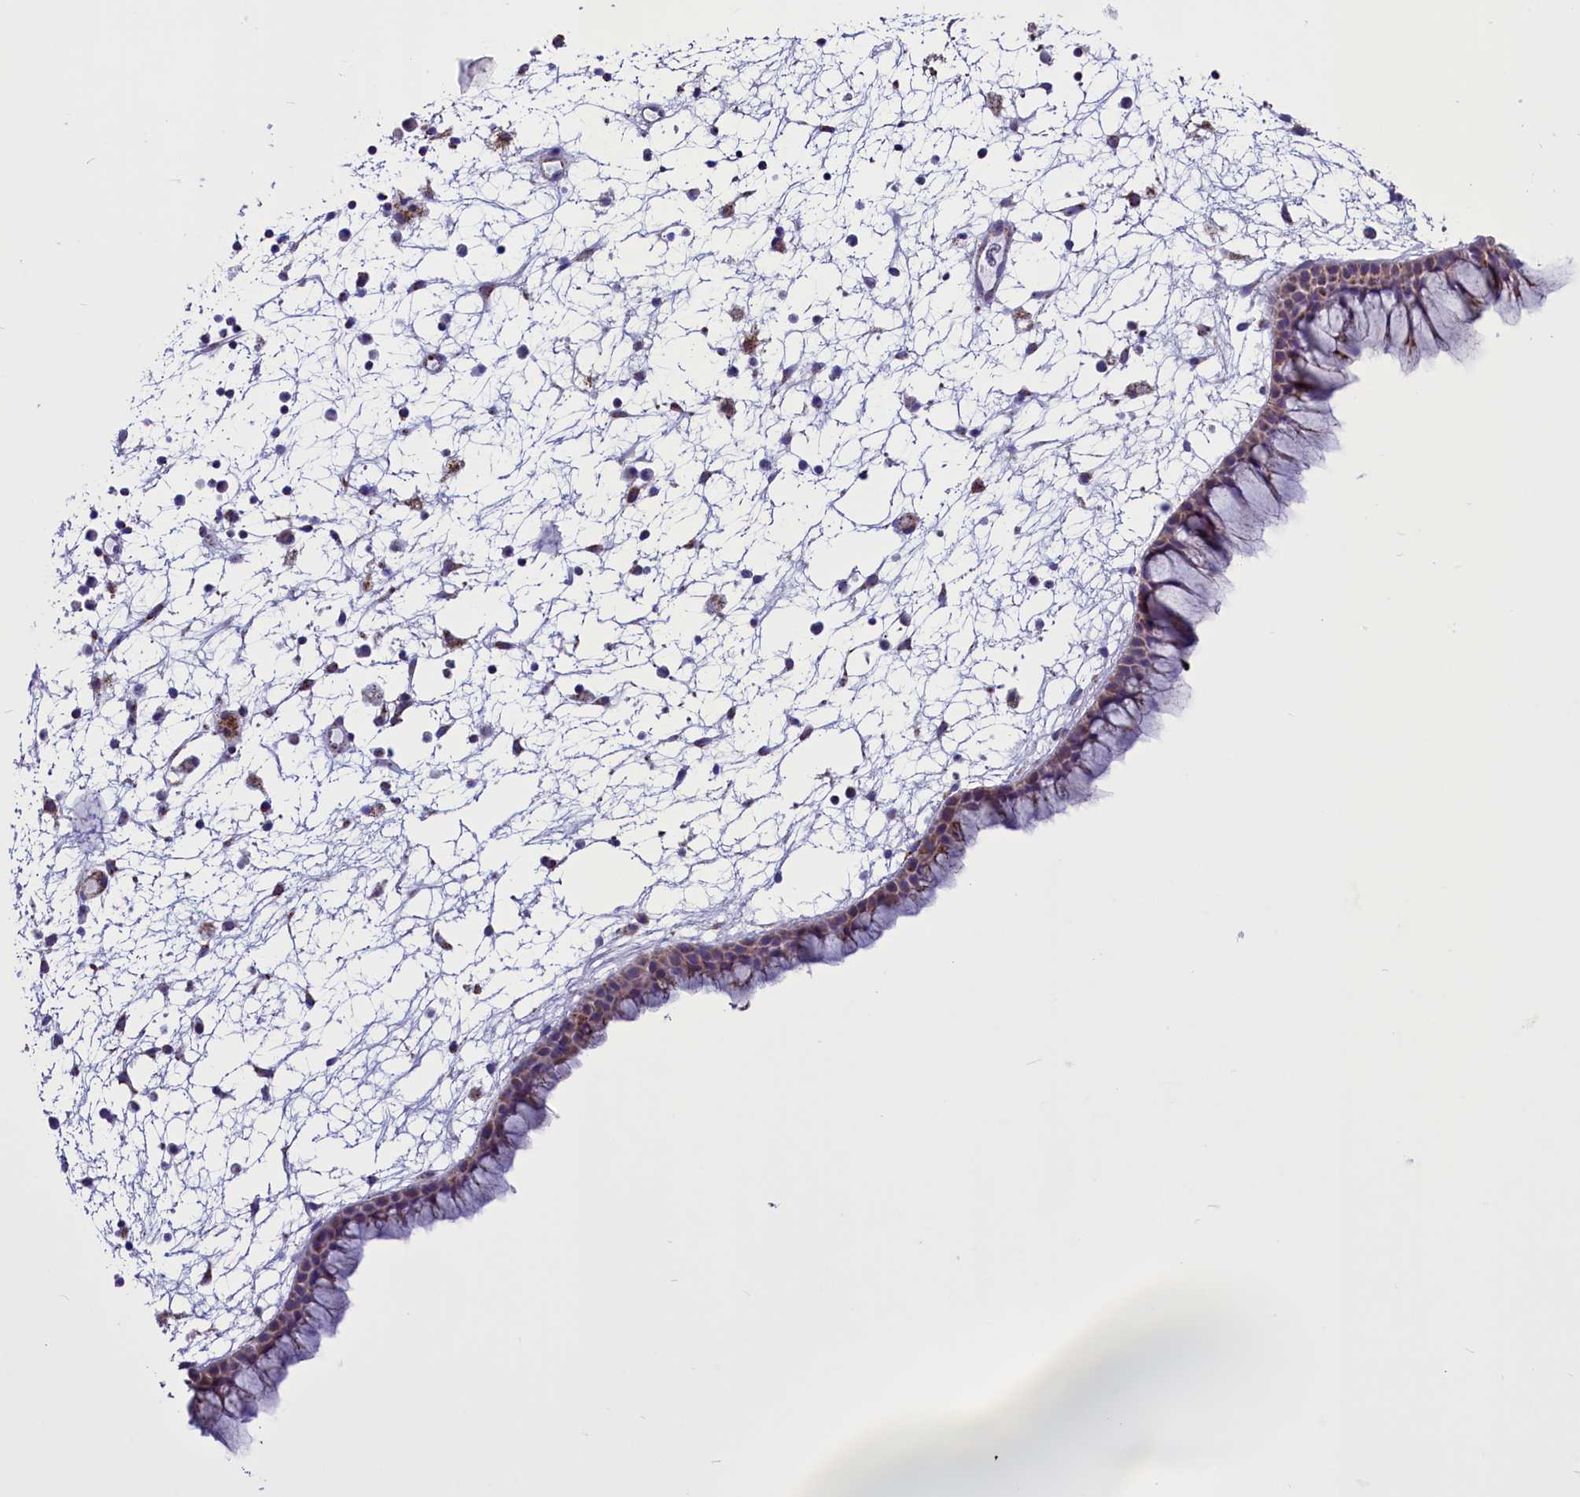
{"staining": {"intensity": "moderate", "quantity": ">75%", "location": "cytoplasmic/membranous"}, "tissue": "nasopharynx", "cell_type": "Respiratory epithelial cells", "image_type": "normal", "snomed": [{"axis": "morphology", "description": "Normal tissue, NOS"}, {"axis": "morphology", "description": "Inflammation, NOS"}, {"axis": "morphology", "description": "Malignant melanoma, Metastatic site"}, {"axis": "topography", "description": "Nasopharynx"}], "caption": "Immunohistochemical staining of unremarkable nasopharynx reveals moderate cytoplasmic/membranous protein staining in approximately >75% of respiratory epithelial cells.", "gene": "ICA1L", "patient": {"sex": "male", "age": 70}}